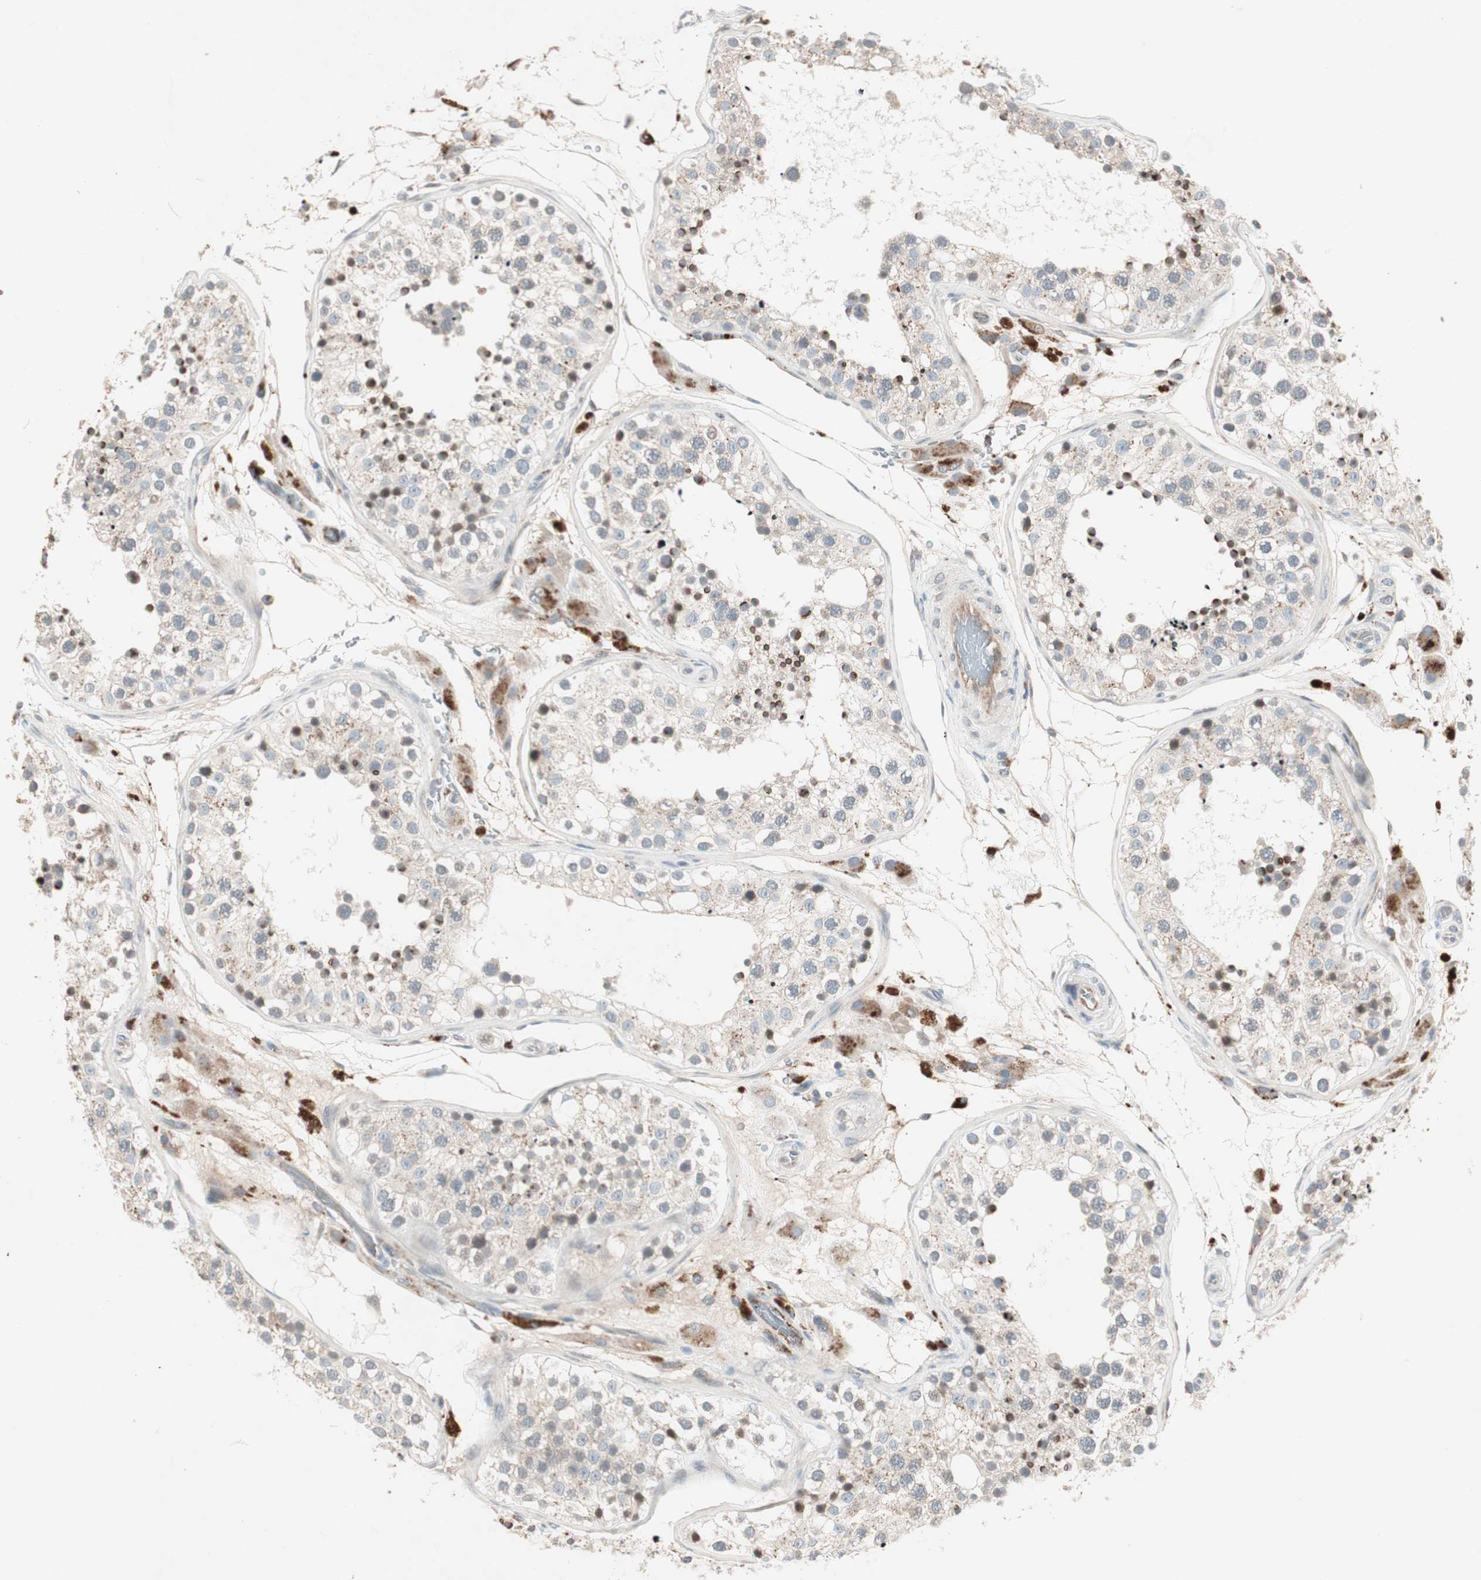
{"staining": {"intensity": "weak", "quantity": "25%-75%", "location": "cytoplasmic/membranous"}, "tissue": "testis", "cell_type": "Cells in seminiferous ducts", "image_type": "normal", "snomed": [{"axis": "morphology", "description": "Normal tissue, NOS"}, {"axis": "topography", "description": "Testis"}], "caption": "A high-resolution histopathology image shows IHC staining of normal testis, which exhibits weak cytoplasmic/membranous expression in about 25%-75% of cells in seminiferous ducts. (IHC, brightfield microscopy, high magnification).", "gene": "FGFR4", "patient": {"sex": "male", "age": 26}}